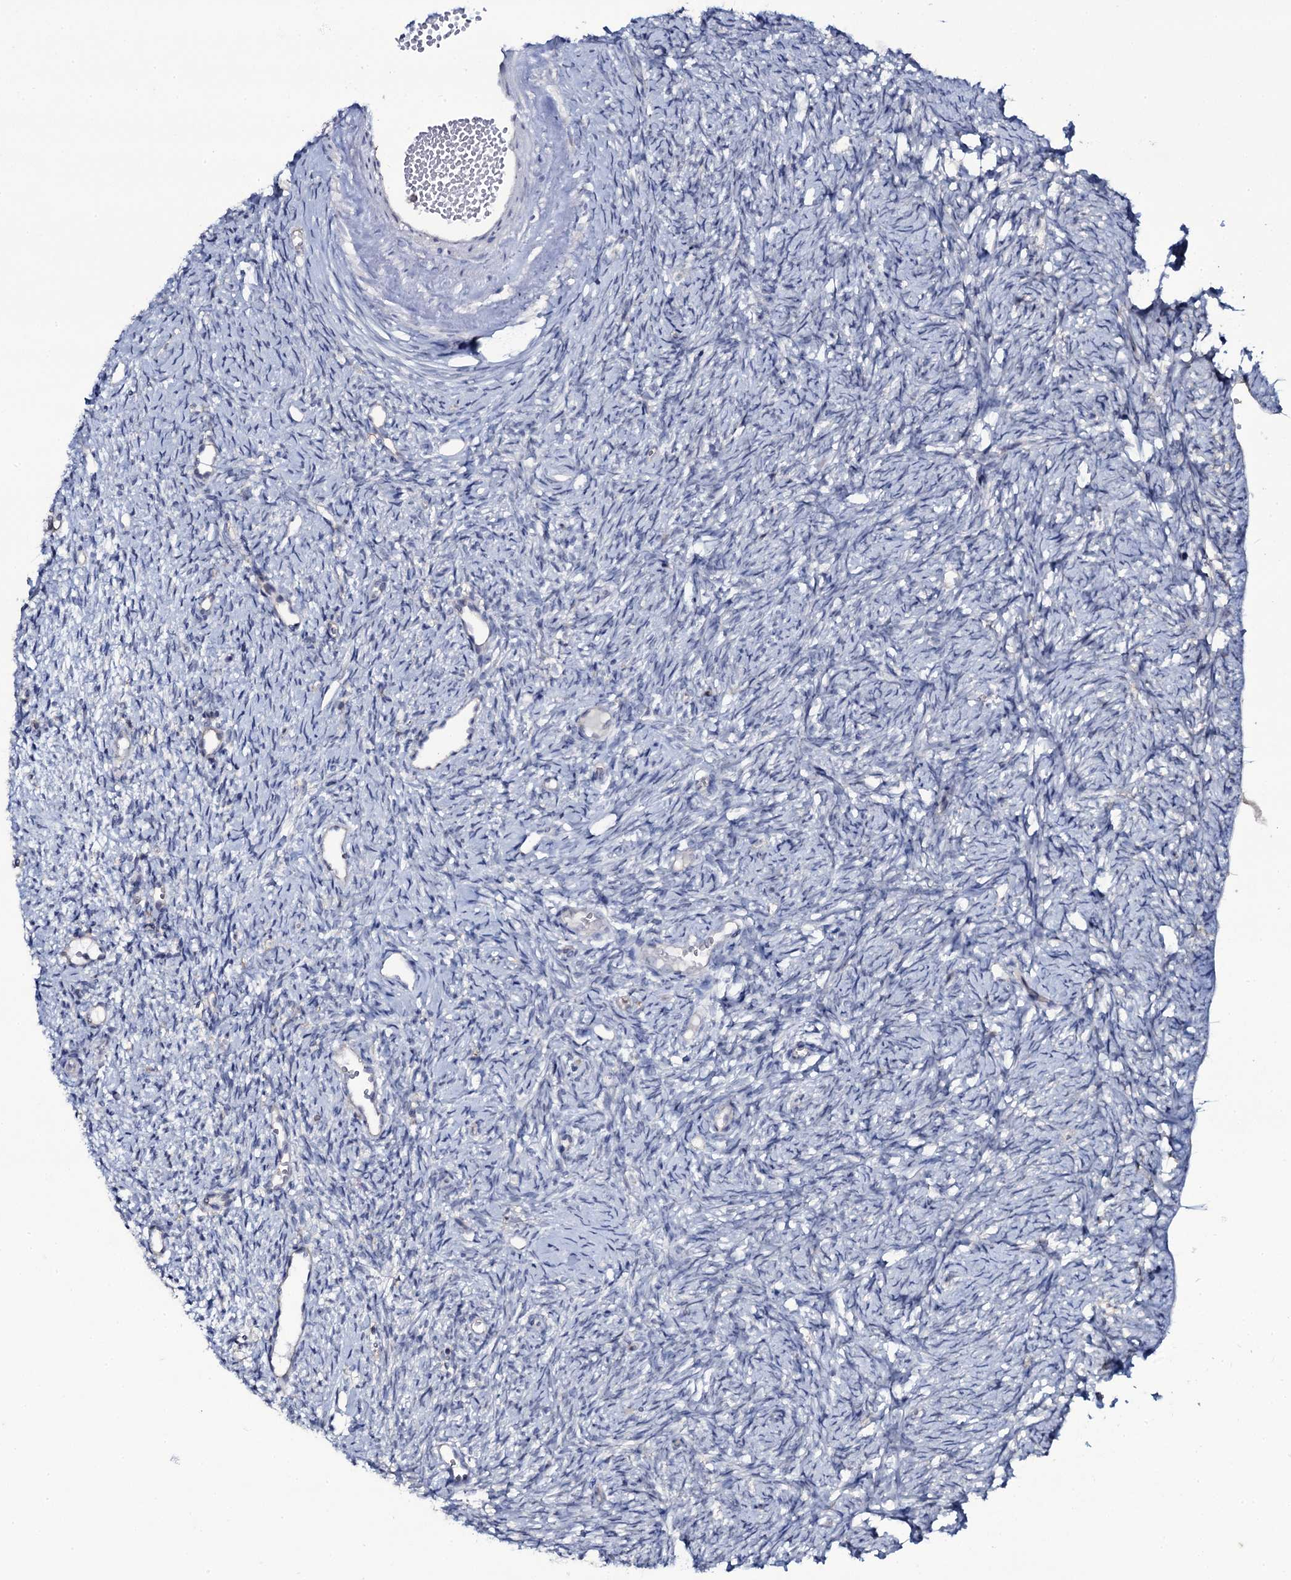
{"staining": {"intensity": "negative", "quantity": "none", "location": "none"}, "tissue": "ovary", "cell_type": "Follicle cells", "image_type": "normal", "snomed": [{"axis": "morphology", "description": "Normal tissue, NOS"}, {"axis": "topography", "description": "Ovary"}], "caption": "There is no significant expression in follicle cells of ovary. (Stains: DAB immunohistochemistry with hematoxylin counter stain, Microscopy: brightfield microscopy at high magnification).", "gene": "SNAP23", "patient": {"sex": "female", "age": 51}}